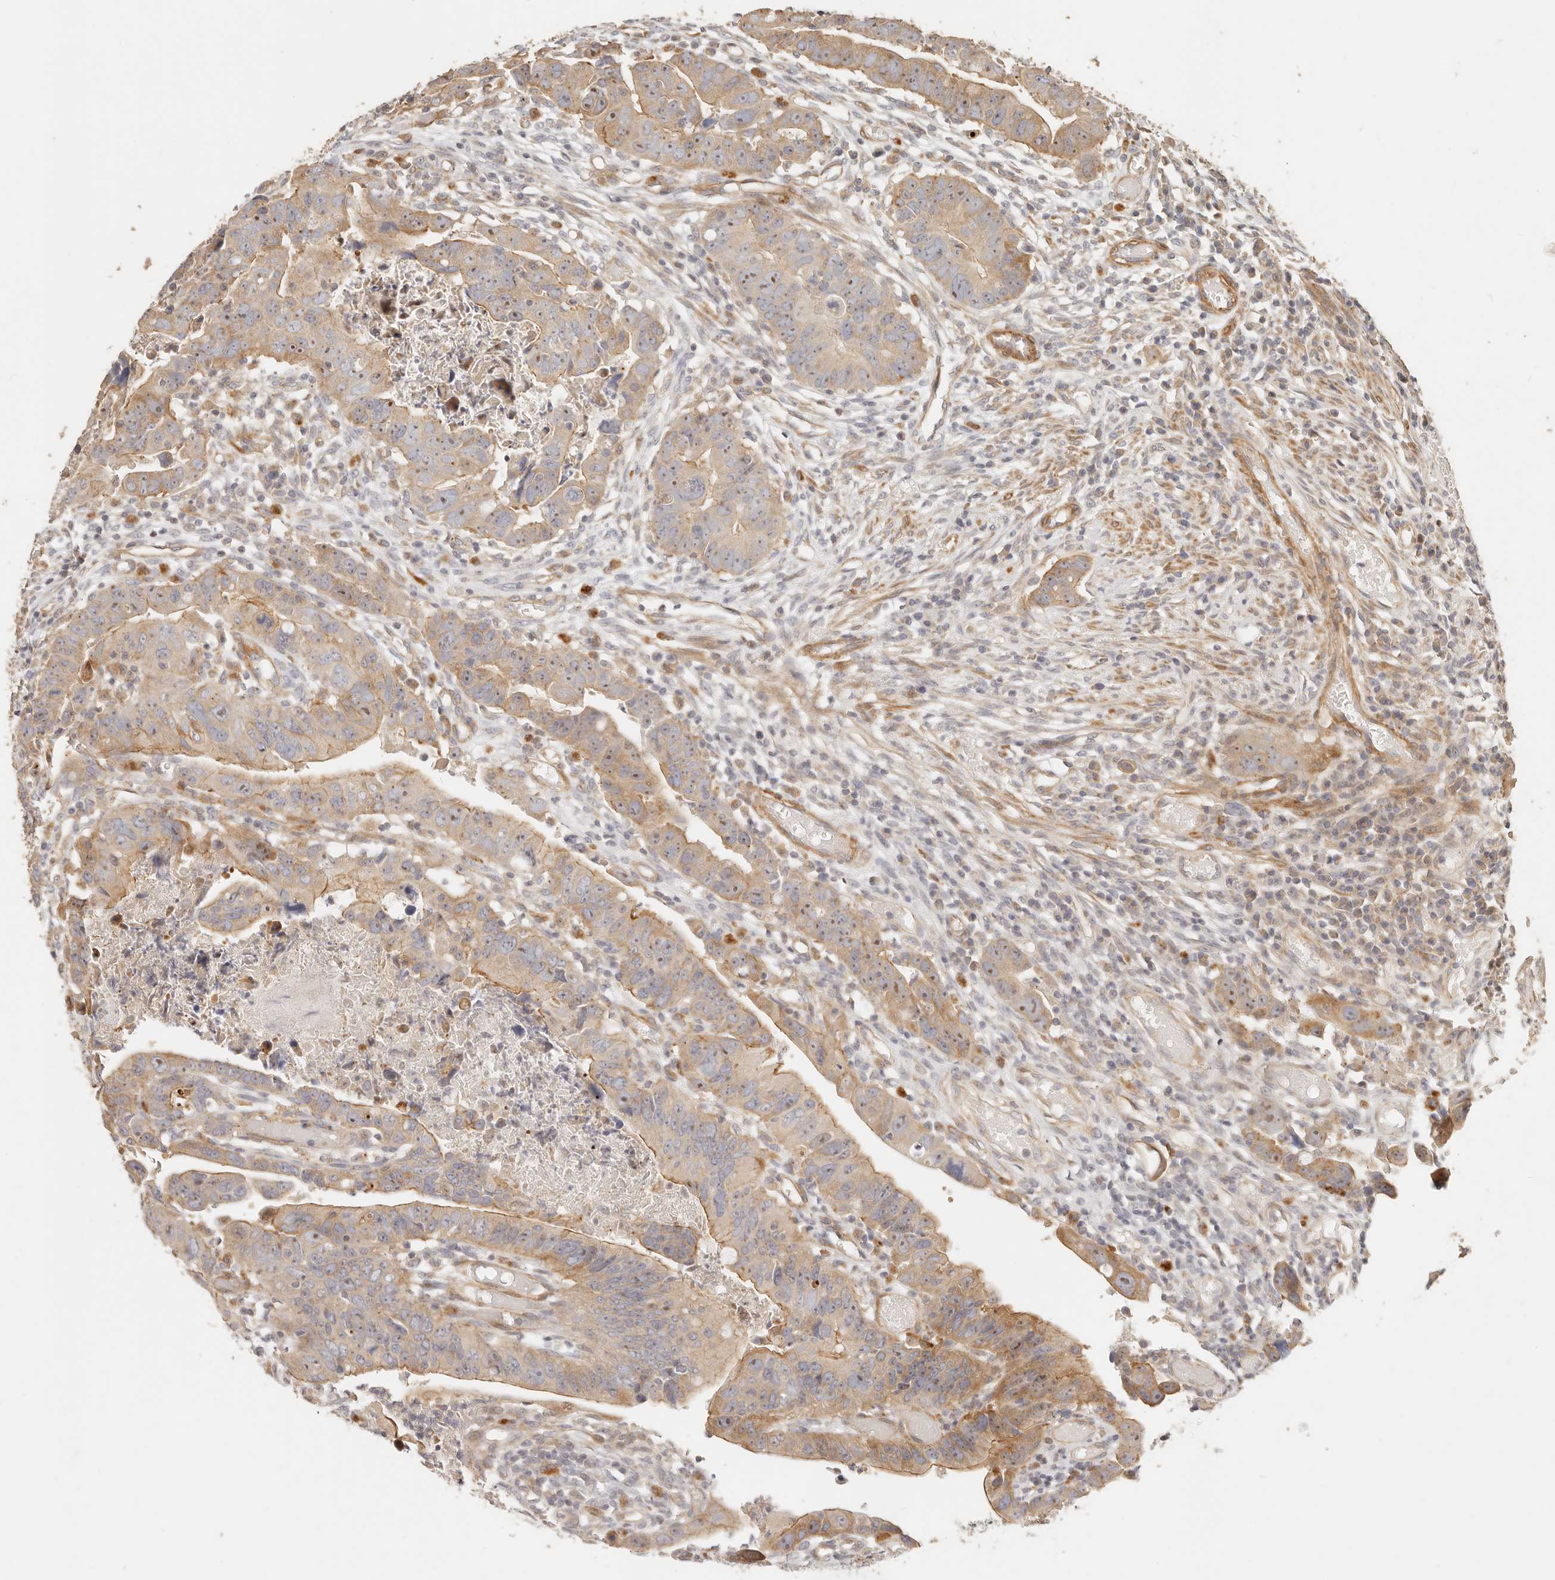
{"staining": {"intensity": "moderate", "quantity": ">75%", "location": "cytoplasmic/membranous,nuclear"}, "tissue": "colorectal cancer", "cell_type": "Tumor cells", "image_type": "cancer", "snomed": [{"axis": "morphology", "description": "Adenocarcinoma, NOS"}, {"axis": "topography", "description": "Rectum"}], "caption": "Immunohistochemical staining of colorectal cancer shows moderate cytoplasmic/membranous and nuclear protein expression in approximately >75% of tumor cells.", "gene": "PTPN22", "patient": {"sex": "female", "age": 65}}